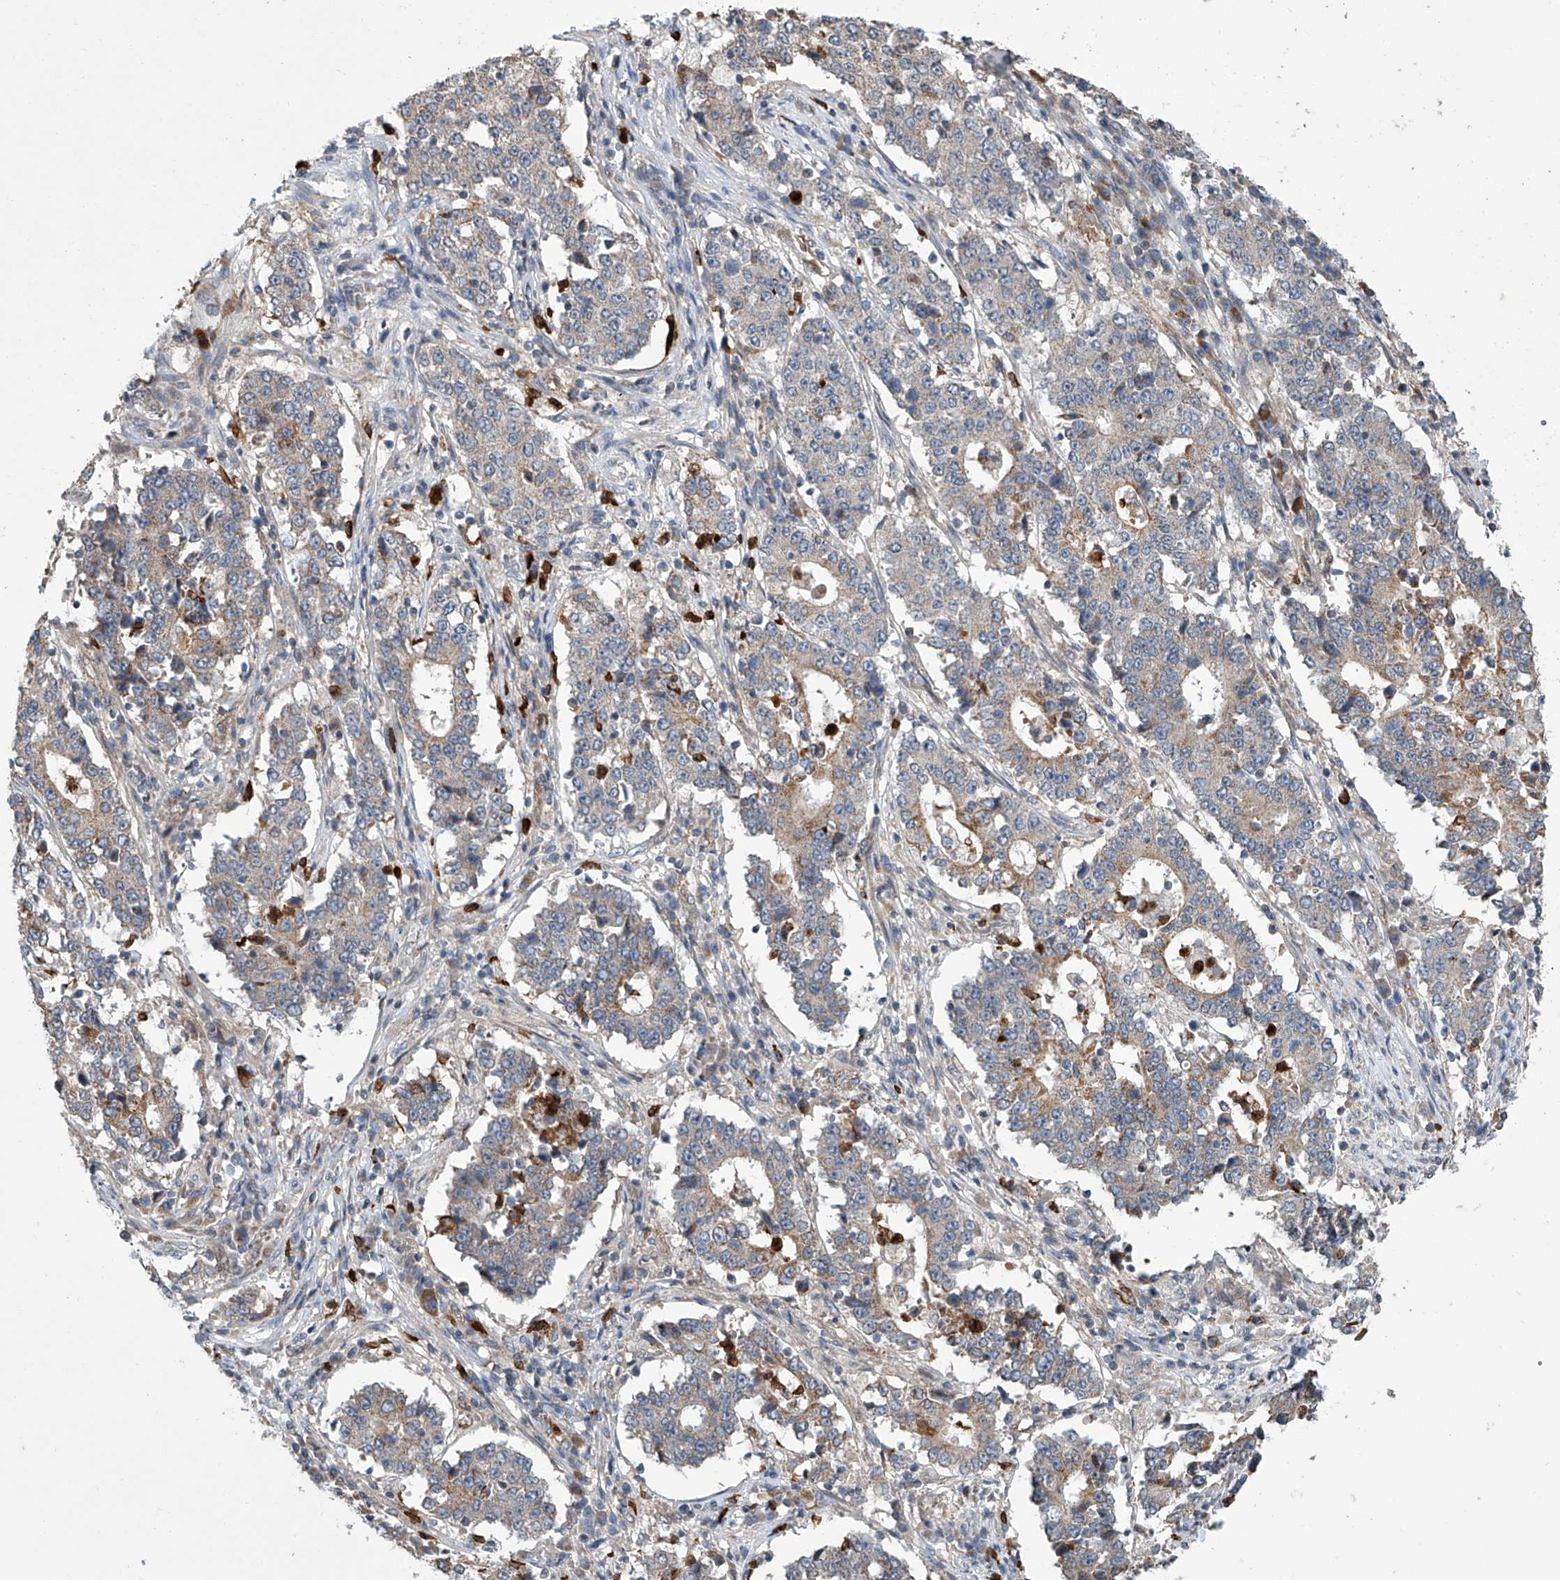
{"staining": {"intensity": "moderate", "quantity": "<25%", "location": "cytoplasmic/membranous"}, "tissue": "stomach cancer", "cell_type": "Tumor cells", "image_type": "cancer", "snomed": [{"axis": "morphology", "description": "Adenocarcinoma, NOS"}, {"axis": "topography", "description": "Stomach"}], "caption": "A histopathology image of stomach cancer (adenocarcinoma) stained for a protein reveals moderate cytoplasmic/membranous brown staining in tumor cells.", "gene": "EIF2D", "patient": {"sex": "male", "age": 59}}